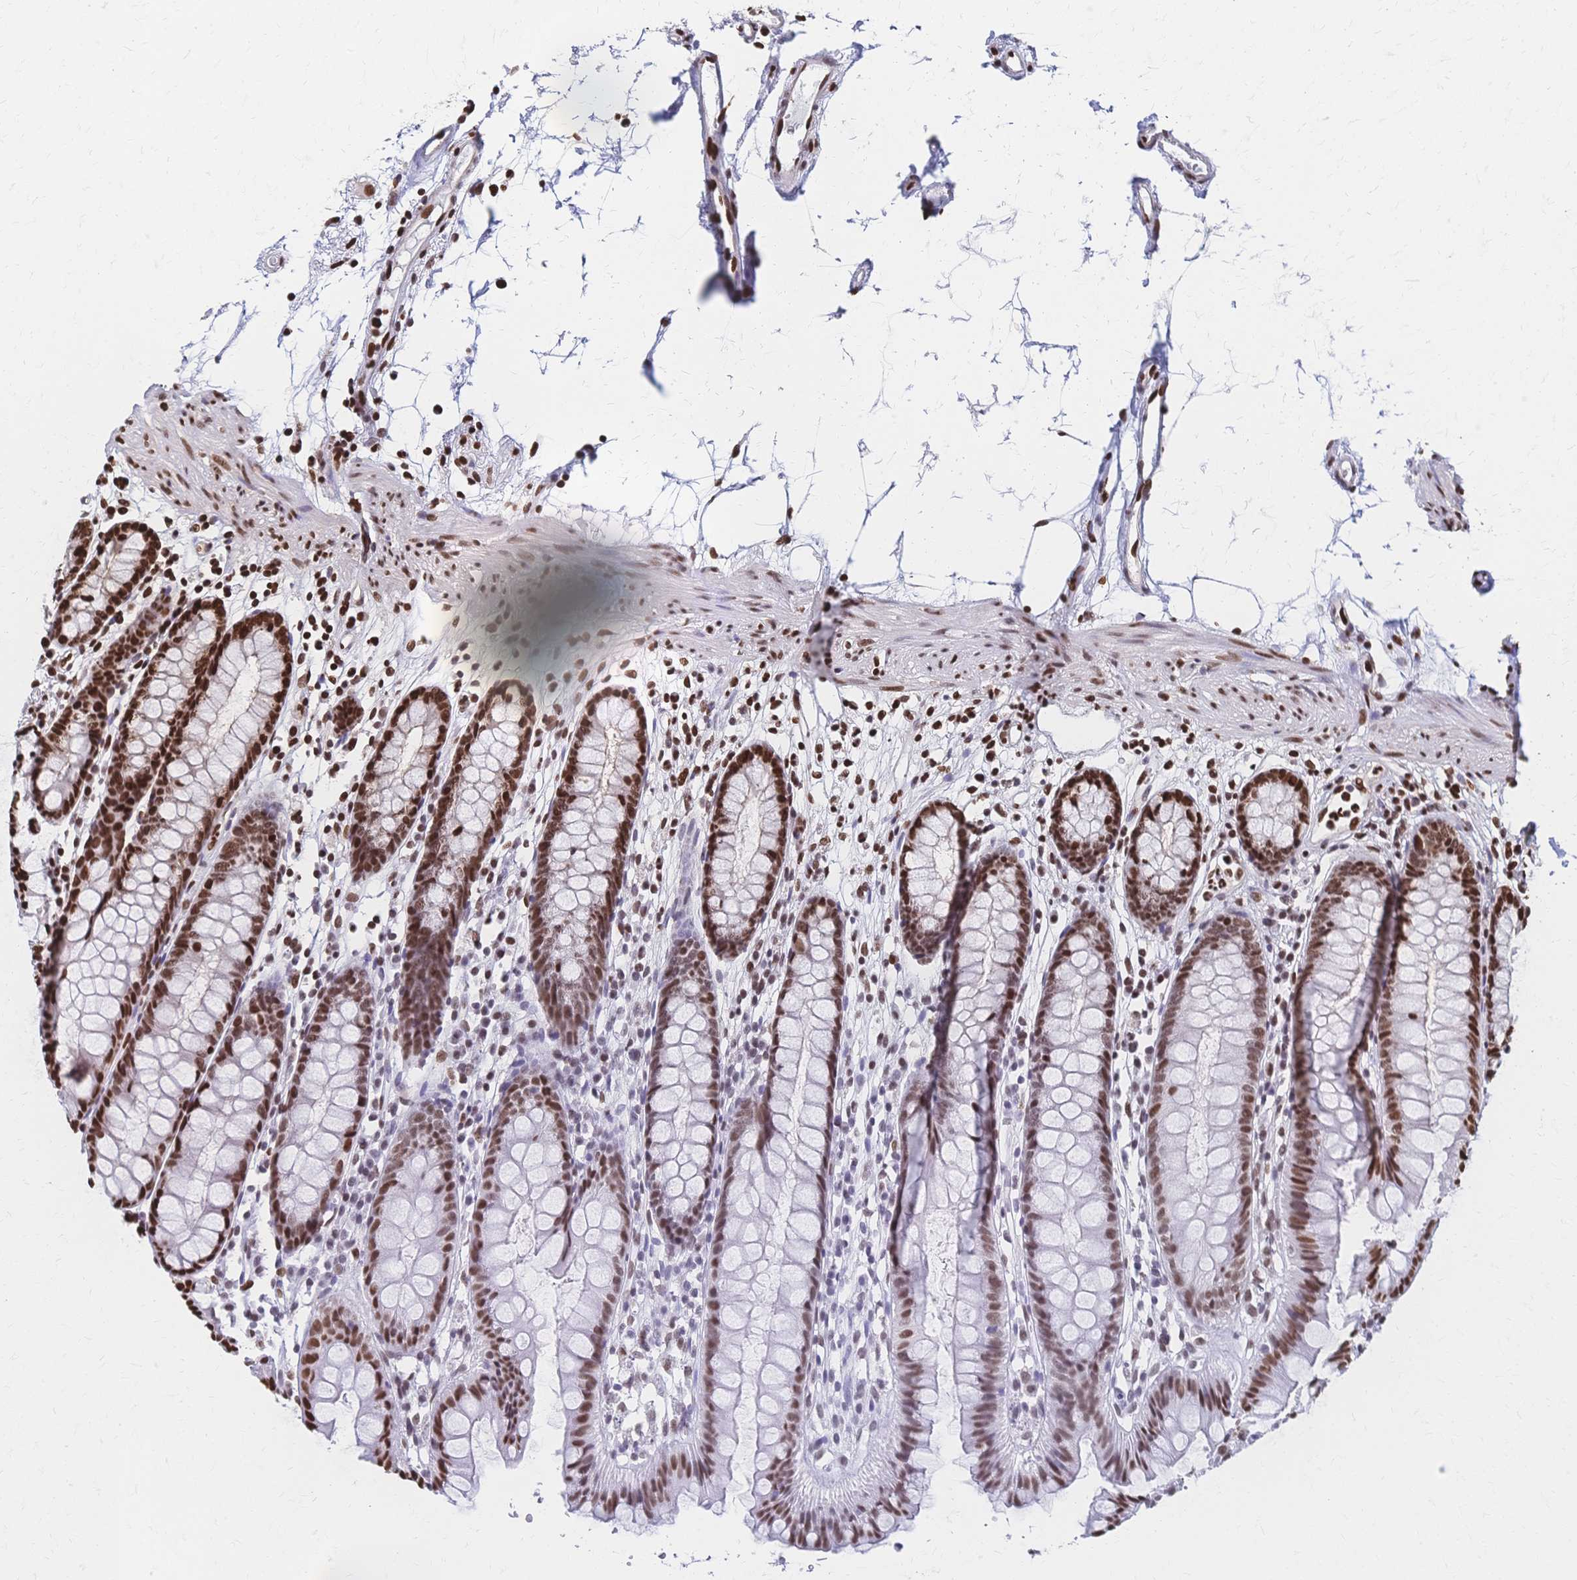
{"staining": {"intensity": "strong", "quantity": ">75%", "location": "nuclear"}, "tissue": "colon", "cell_type": "Endothelial cells", "image_type": "normal", "snomed": [{"axis": "morphology", "description": "Normal tissue, NOS"}, {"axis": "topography", "description": "Colon"}], "caption": "This is a histology image of IHC staining of unremarkable colon, which shows strong expression in the nuclear of endothelial cells.", "gene": "HDGF", "patient": {"sex": "female", "age": 84}}